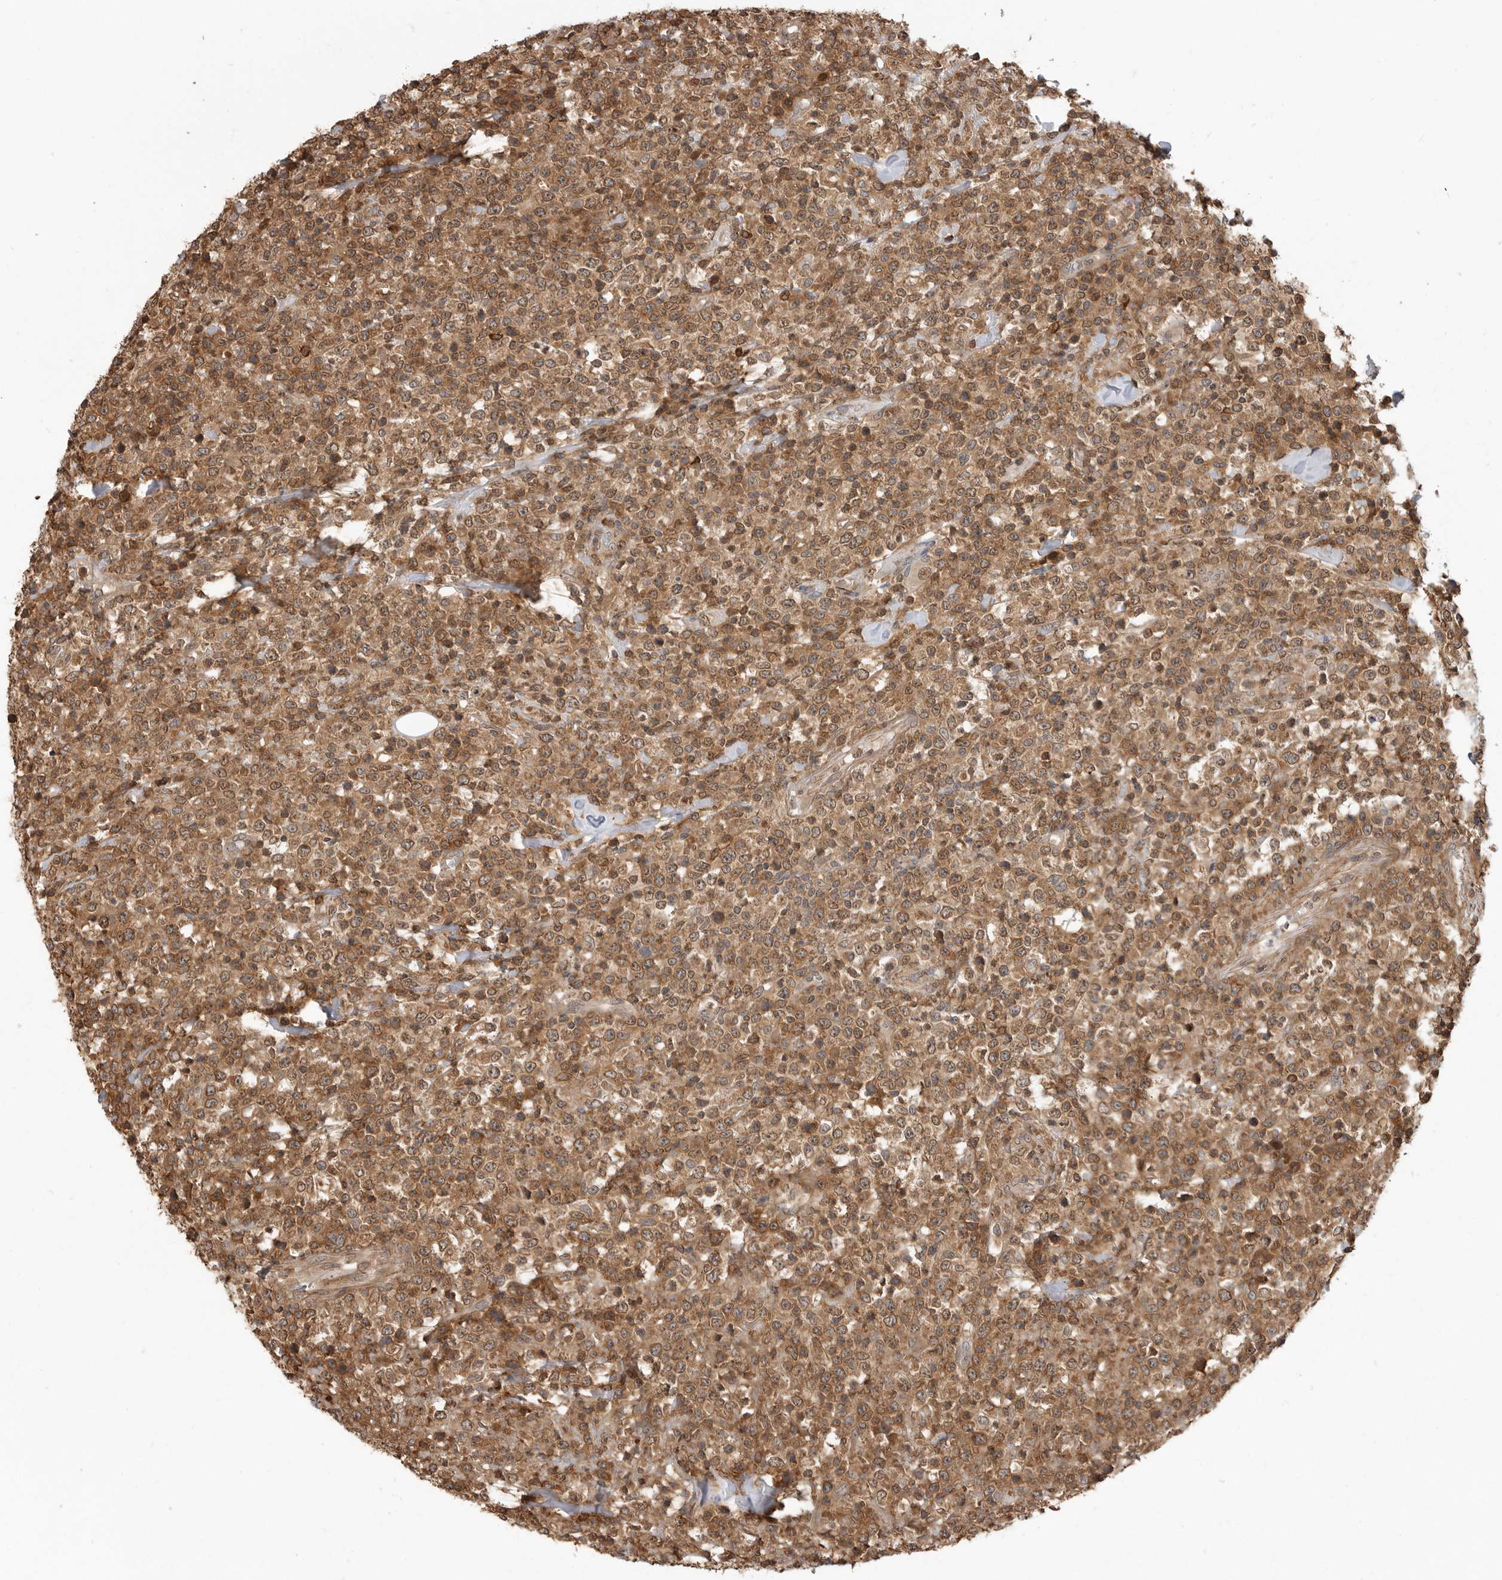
{"staining": {"intensity": "moderate", "quantity": ">75%", "location": "cytoplasmic/membranous,nuclear"}, "tissue": "lymphoma", "cell_type": "Tumor cells", "image_type": "cancer", "snomed": [{"axis": "morphology", "description": "Malignant lymphoma, non-Hodgkin's type, High grade"}, {"axis": "topography", "description": "Colon"}], "caption": "High-grade malignant lymphoma, non-Hodgkin's type was stained to show a protein in brown. There is medium levels of moderate cytoplasmic/membranous and nuclear positivity in approximately >75% of tumor cells. The protein is stained brown, and the nuclei are stained in blue (DAB (3,3'-diaminobenzidine) IHC with brightfield microscopy, high magnification).", "gene": "ERN1", "patient": {"sex": "female", "age": 53}}